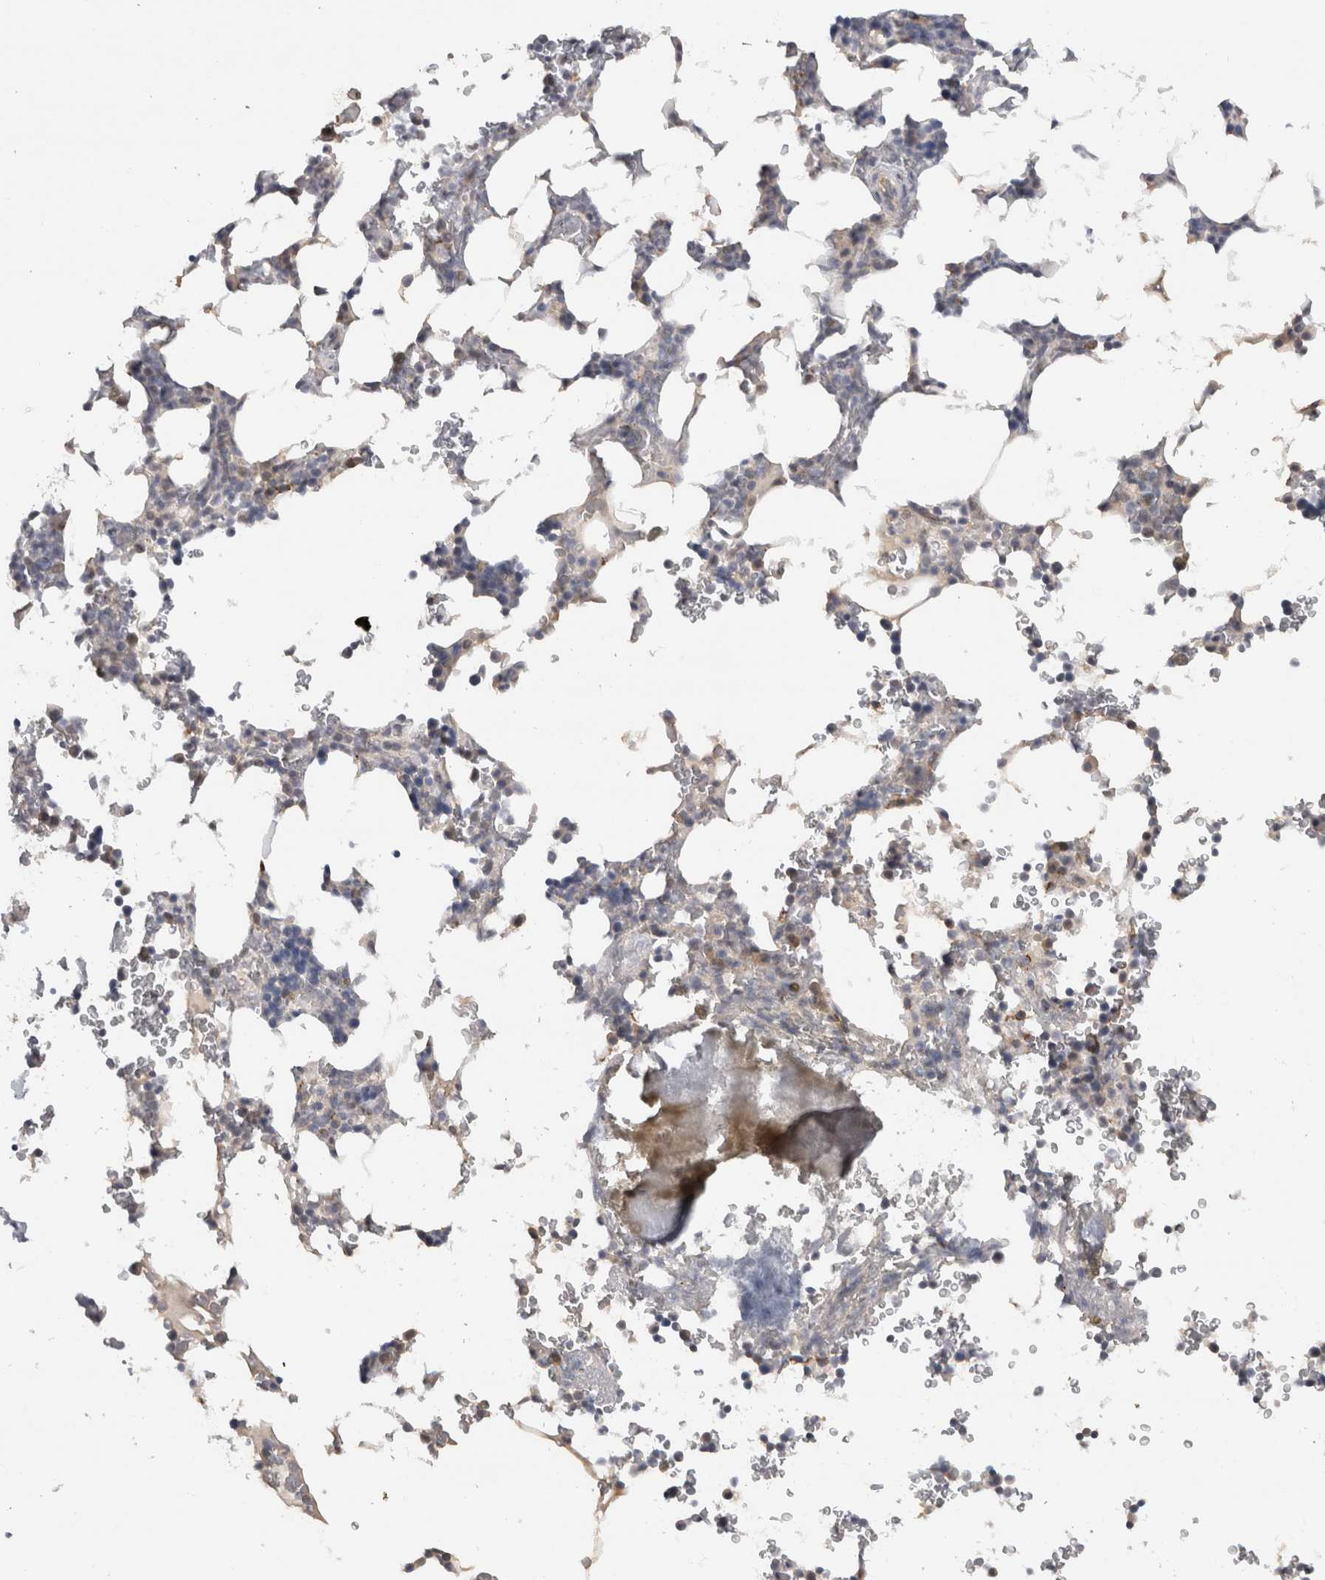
{"staining": {"intensity": "weak", "quantity": "<25%", "location": "cytoplasmic/membranous"}, "tissue": "bone marrow", "cell_type": "Hematopoietic cells", "image_type": "normal", "snomed": [{"axis": "morphology", "description": "Normal tissue, NOS"}, {"axis": "topography", "description": "Bone marrow"}], "caption": "Protein analysis of benign bone marrow displays no significant expression in hematopoietic cells.", "gene": "DYRK2", "patient": {"sex": "male", "age": 58}}